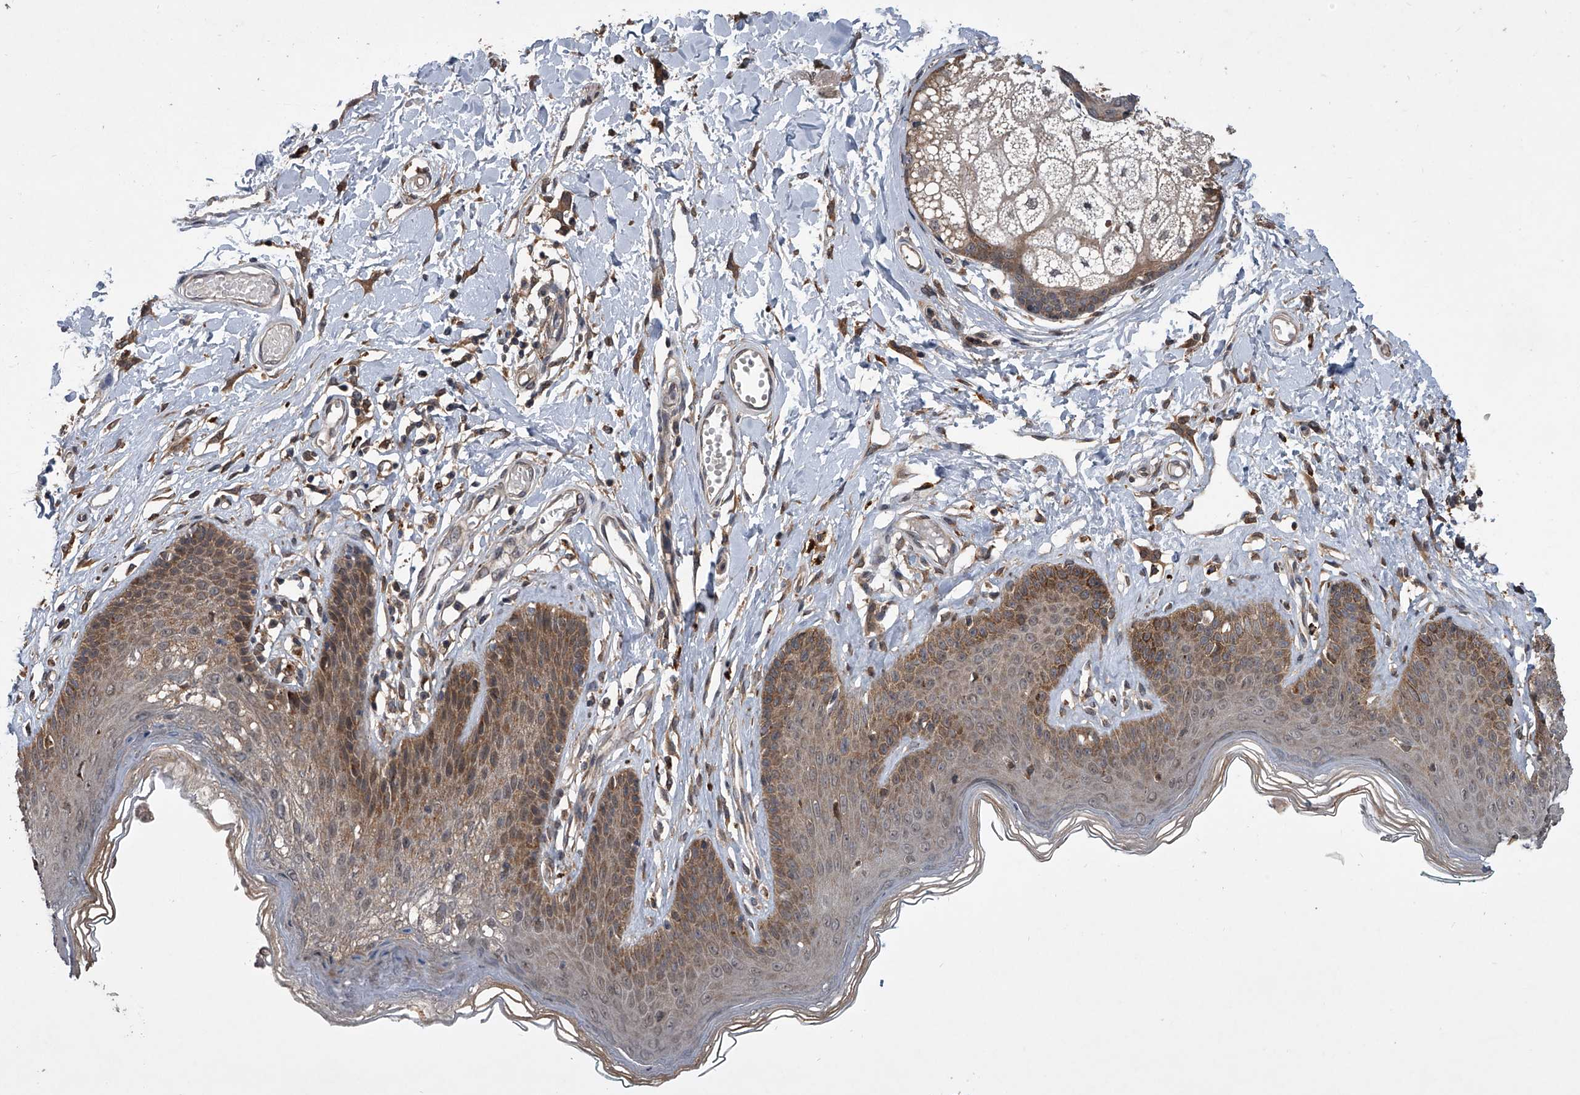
{"staining": {"intensity": "moderate", "quantity": "25%-75%", "location": "cytoplasmic/membranous"}, "tissue": "skin", "cell_type": "Epidermal cells", "image_type": "normal", "snomed": [{"axis": "morphology", "description": "Normal tissue, NOS"}, {"axis": "morphology", "description": "Squamous cell carcinoma, NOS"}, {"axis": "topography", "description": "Vulva"}], "caption": "Immunohistochemical staining of unremarkable skin demonstrates 25%-75% levels of moderate cytoplasmic/membranous protein staining in approximately 25%-75% of epidermal cells.", "gene": "GEMIN8", "patient": {"sex": "female", "age": 85}}